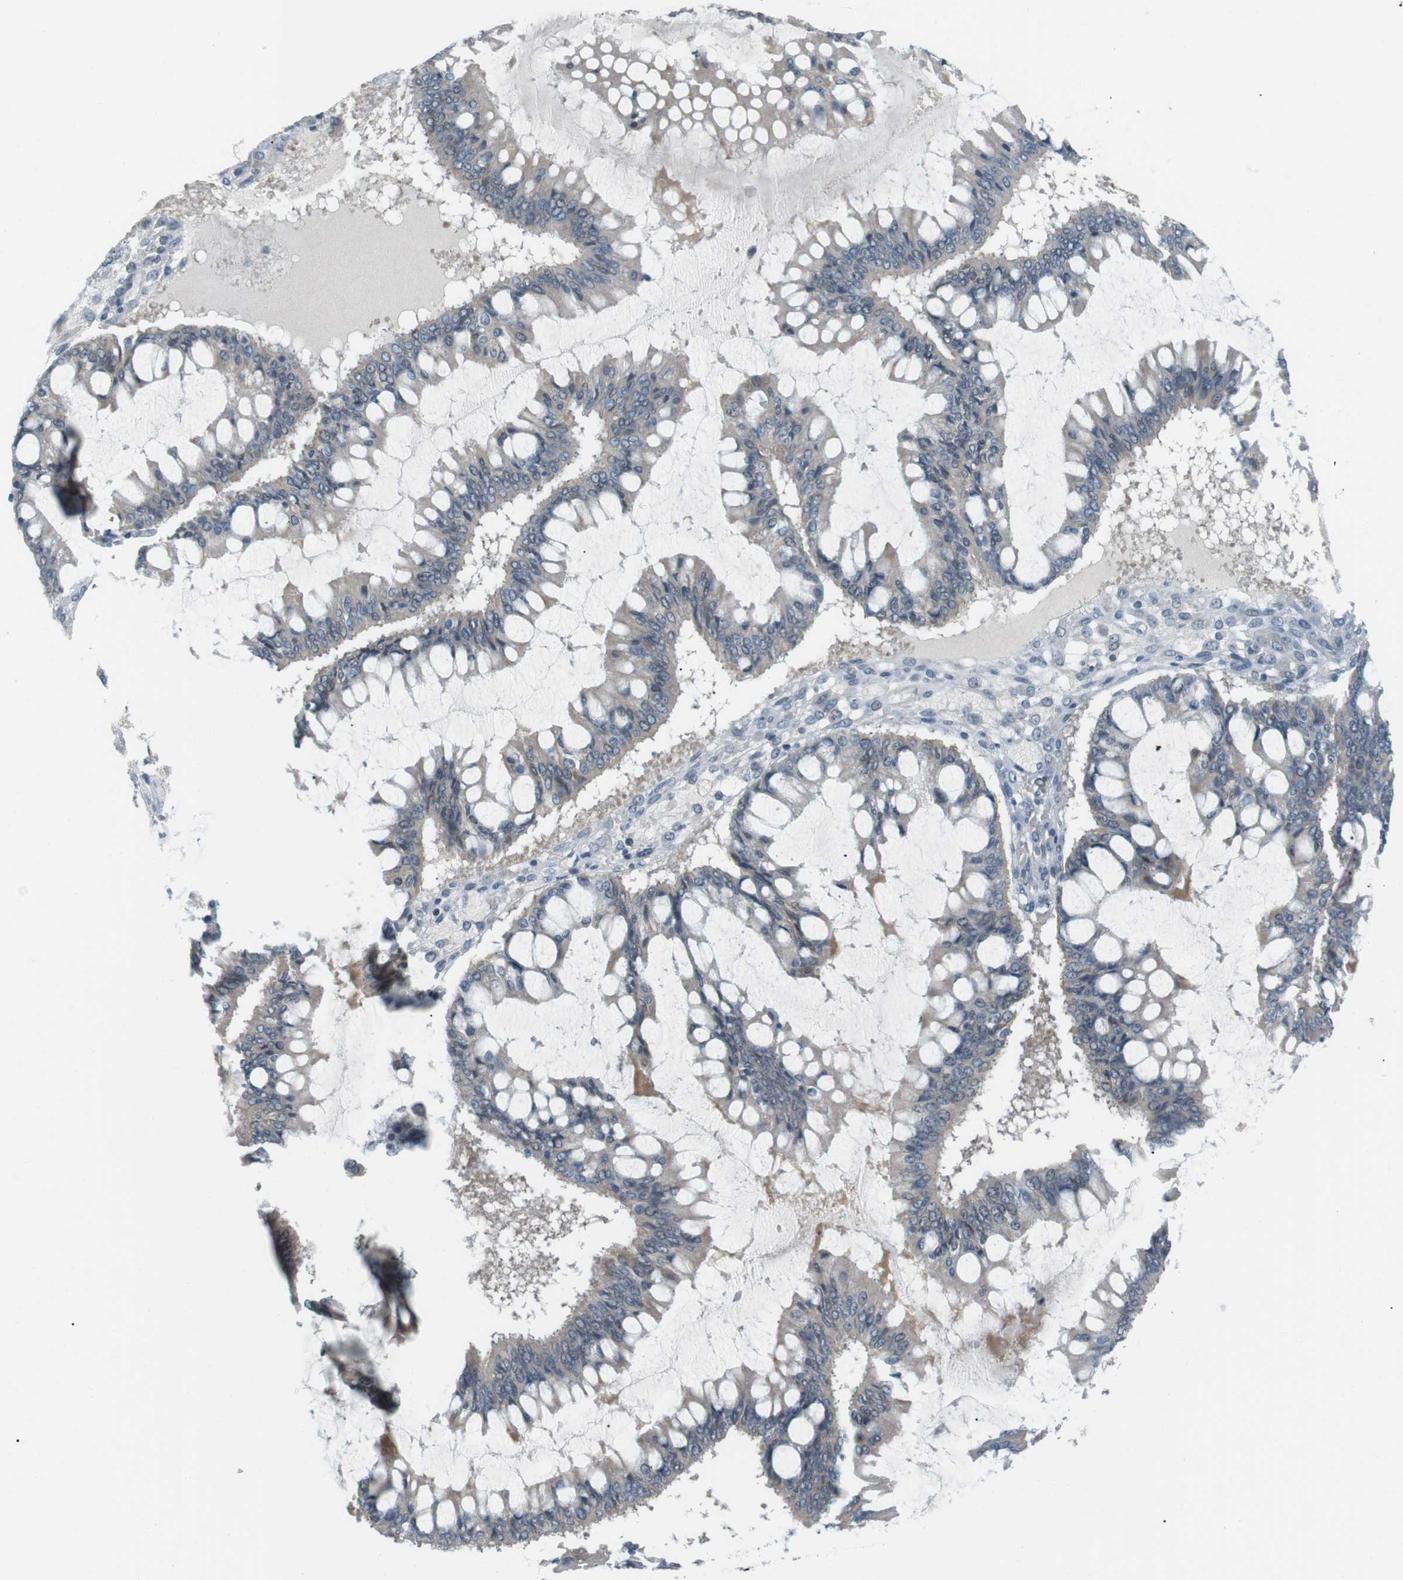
{"staining": {"intensity": "negative", "quantity": "none", "location": "none"}, "tissue": "ovarian cancer", "cell_type": "Tumor cells", "image_type": "cancer", "snomed": [{"axis": "morphology", "description": "Cystadenocarcinoma, mucinous, NOS"}, {"axis": "topography", "description": "Ovary"}], "caption": "Image shows no protein staining in tumor cells of ovarian mucinous cystadenocarcinoma tissue. The staining was performed using DAB to visualize the protein expression in brown, while the nuclei were stained in blue with hematoxylin (Magnification: 20x).", "gene": "RTN3", "patient": {"sex": "female", "age": 73}}